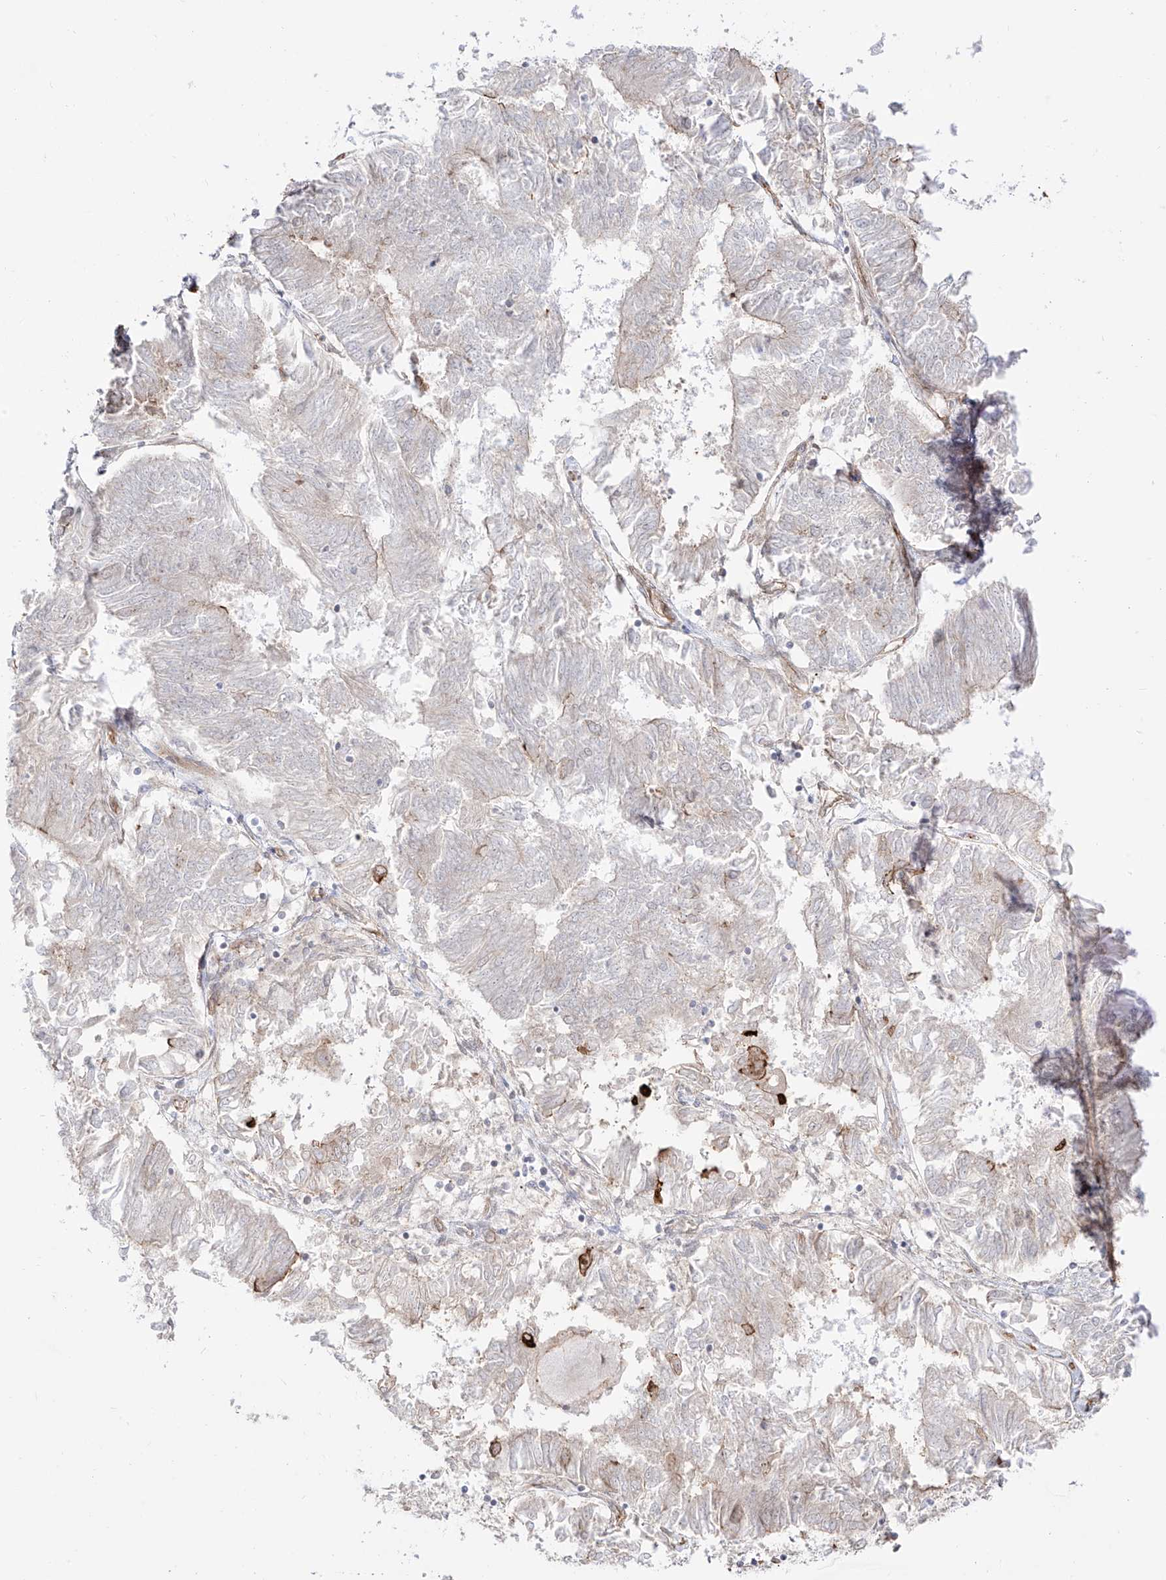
{"staining": {"intensity": "negative", "quantity": "none", "location": "none"}, "tissue": "endometrial cancer", "cell_type": "Tumor cells", "image_type": "cancer", "snomed": [{"axis": "morphology", "description": "Adenocarcinoma, NOS"}, {"axis": "topography", "description": "Endometrium"}], "caption": "The image shows no significant expression in tumor cells of adenocarcinoma (endometrial). The staining was performed using DAB to visualize the protein expression in brown, while the nuclei were stained in blue with hematoxylin (Magnification: 20x).", "gene": "ZNF180", "patient": {"sex": "female", "age": 58}}